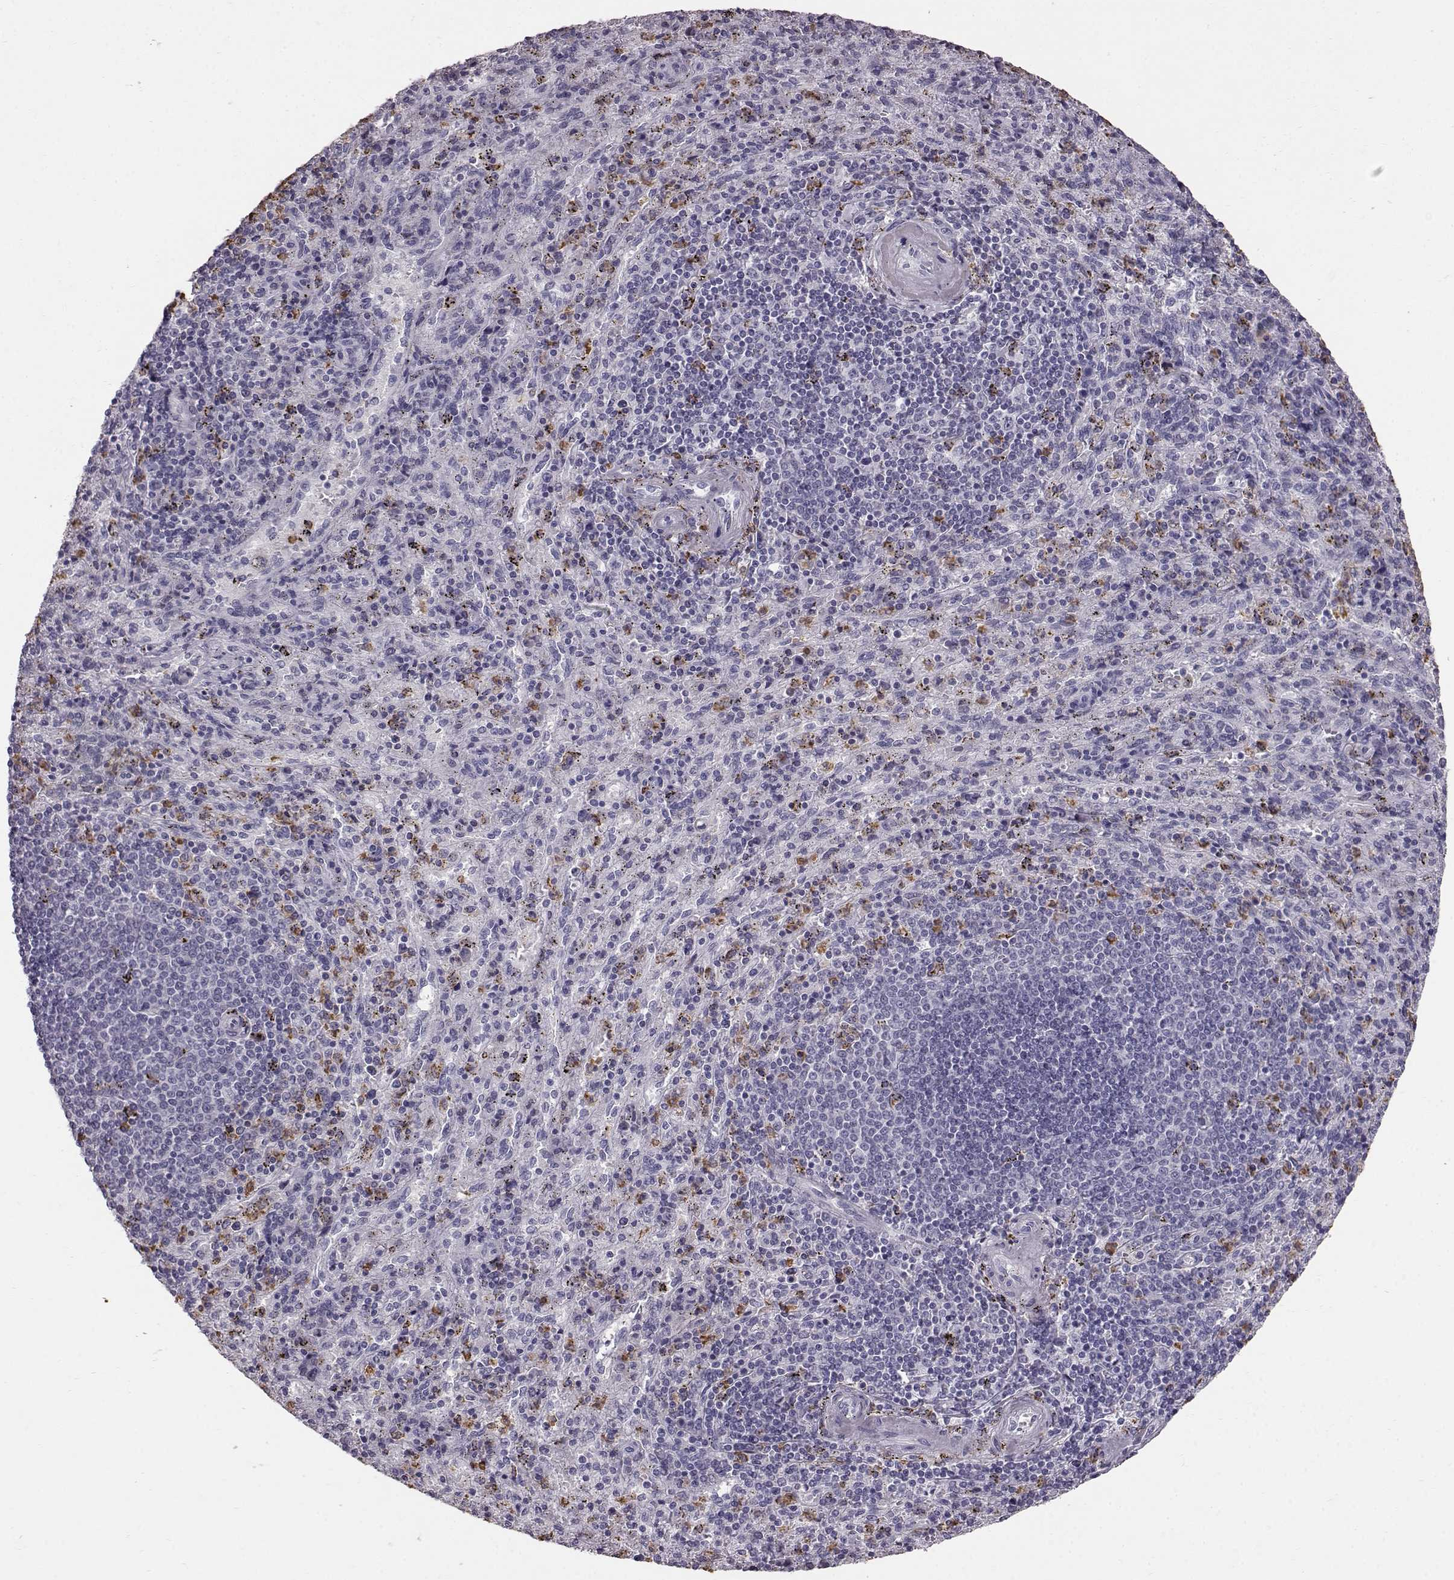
{"staining": {"intensity": "strong", "quantity": "<25%", "location": "cytoplasmic/membranous"}, "tissue": "spleen", "cell_type": "Cells in red pulp", "image_type": "normal", "snomed": [{"axis": "morphology", "description": "Normal tissue, NOS"}, {"axis": "topography", "description": "Spleen"}], "caption": "Immunohistochemistry (DAB) staining of normal human spleen reveals strong cytoplasmic/membranous protein expression in about <25% of cells in red pulp. (IHC, brightfield microscopy, high magnification).", "gene": "FUT4", "patient": {"sex": "male", "age": 57}}